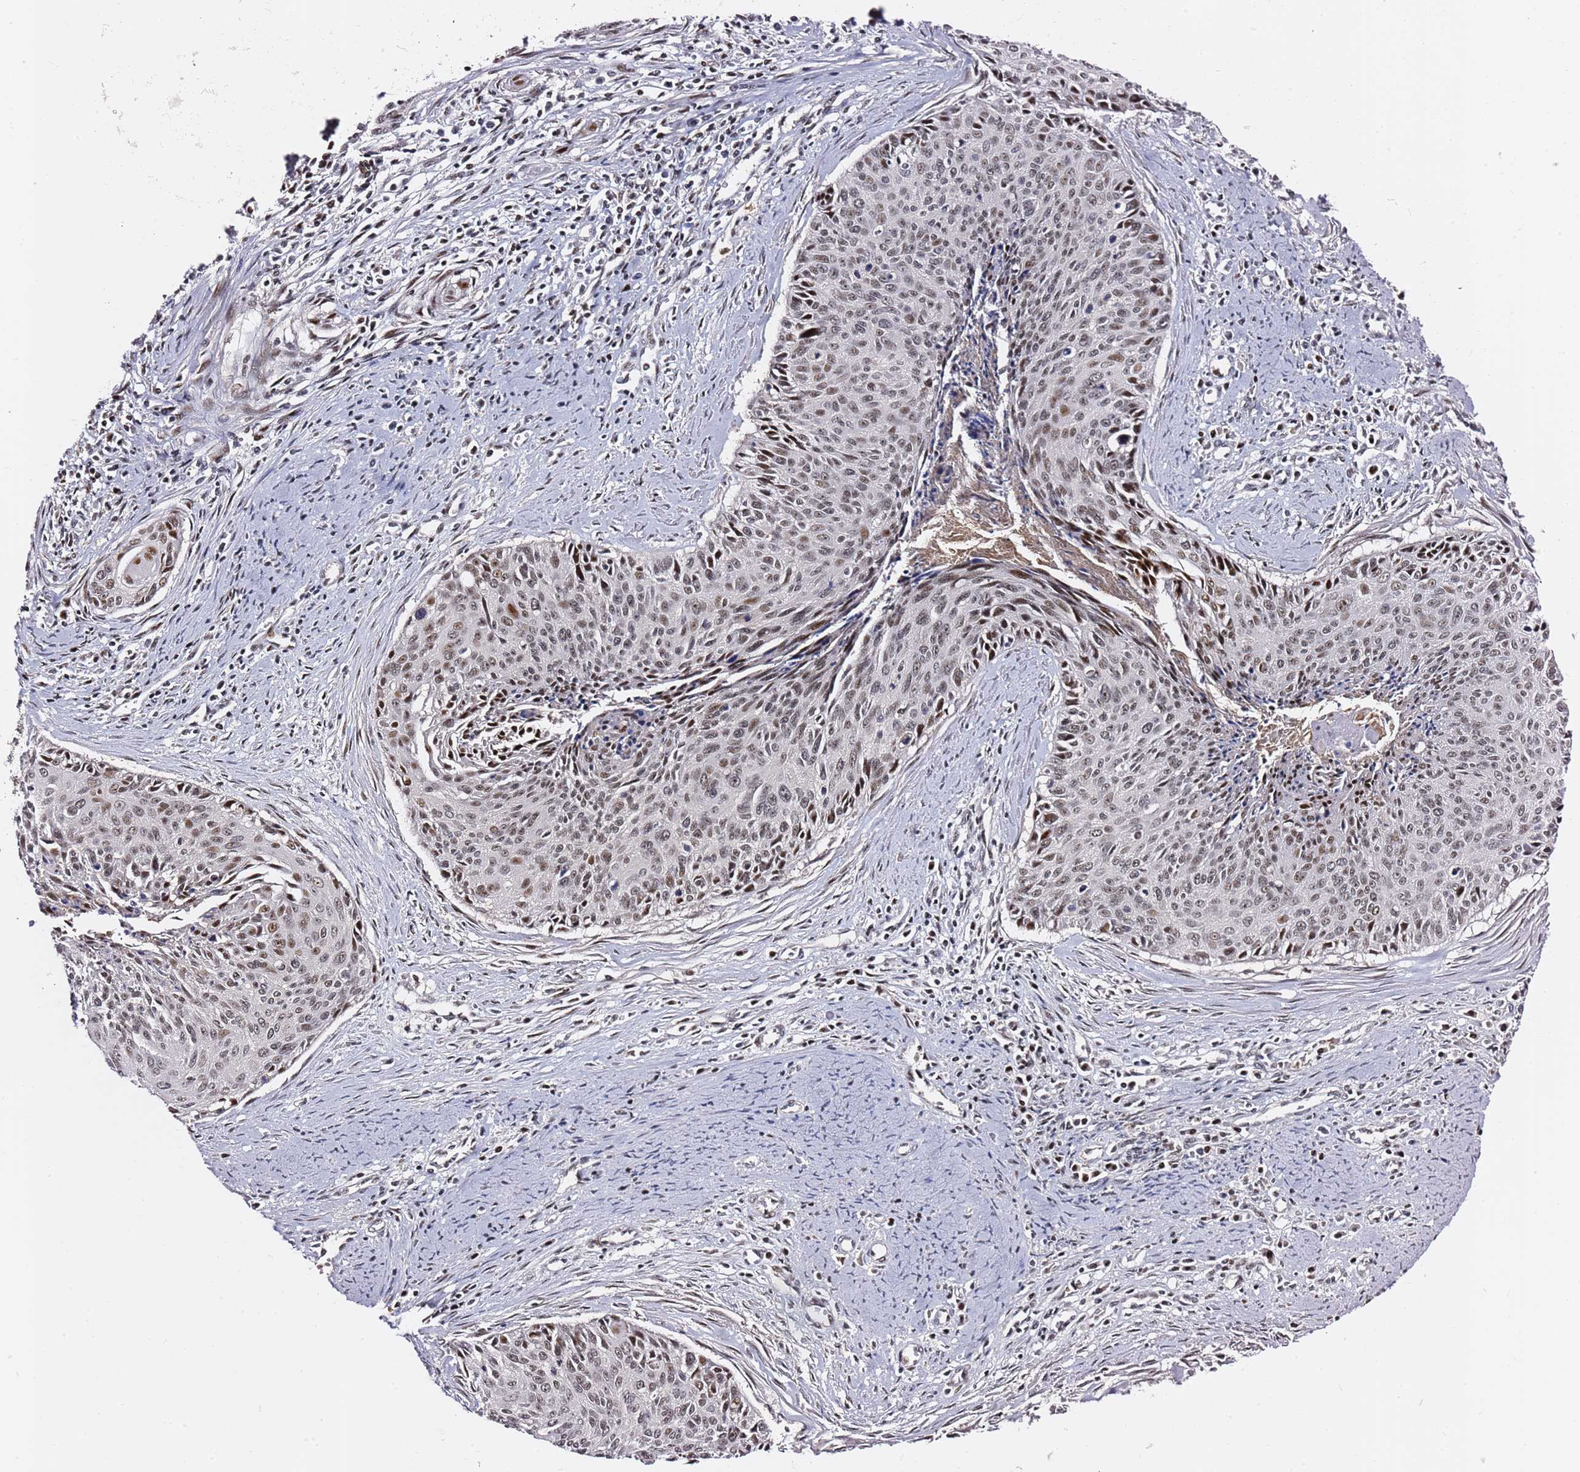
{"staining": {"intensity": "moderate", "quantity": ">75%", "location": "nuclear"}, "tissue": "cervical cancer", "cell_type": "Tumor cells", "image_type": "cancer", "snomed": [{"axis": "morphology", "description": "Squamous cell carcinoma, NOS"}, {"axis": "topography", "description": "Cervix"}], "caption": "Tumor cells demonstrate medium levels of moderate nuclear positivity in about >75% of cells in human cervical squamous cell carcinoma.", "gene": "FCF1", "patient": {"sex": "female", "age": 55}}